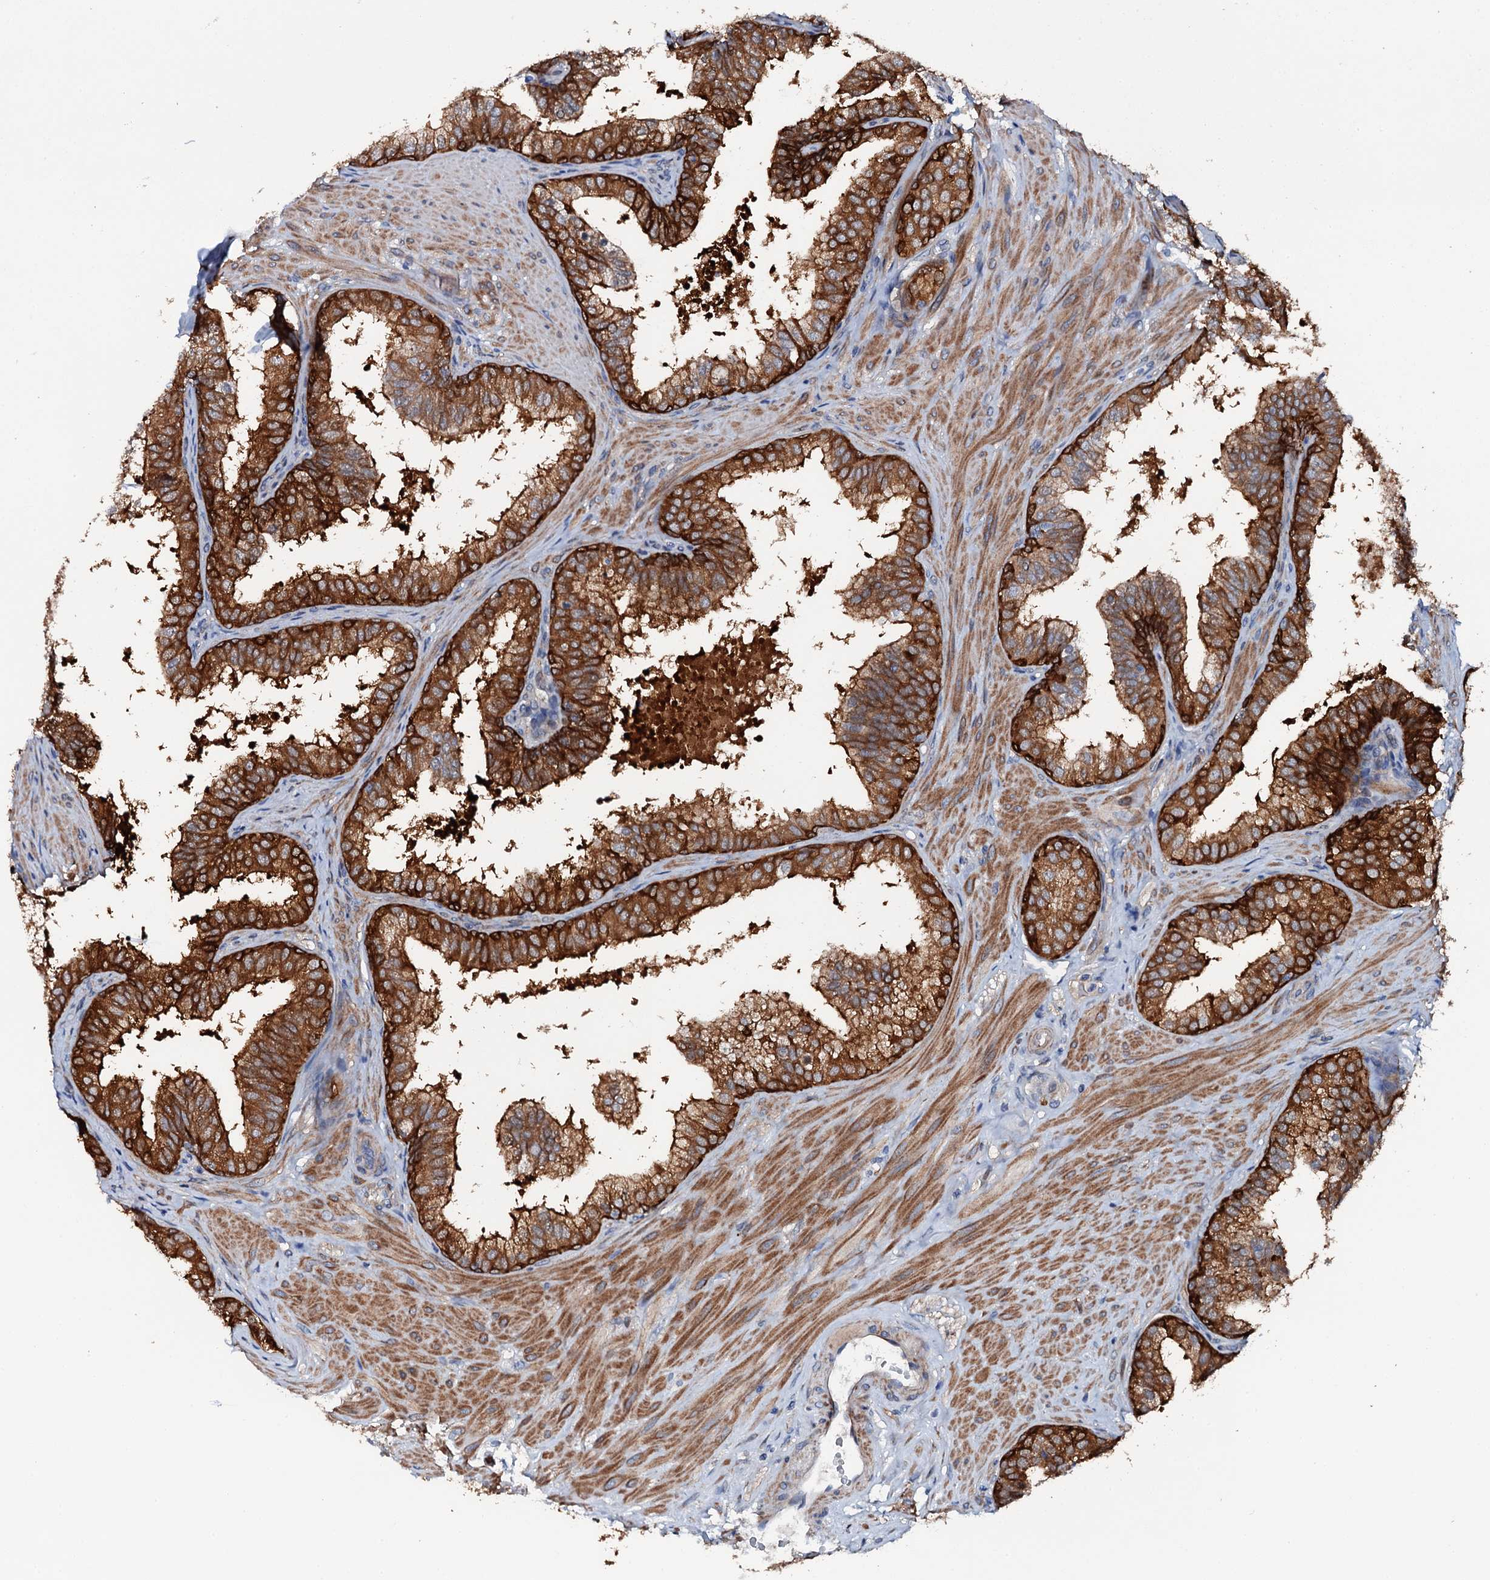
{"staining": {"intensity": "strong", "quantity": ">75%", "location": "cytoplasmic/membranous"}, "tissue": "prostate", "cell_type": "Glandular cells", "image_type": "normal", "snomed": [{"axis": "morphology", "description": "Normal tissue, NOS"}, {"axis": "topography", "description": "Prostate"}], "caption": "An image of prostate stained for a protein reveals strong cytoplasmic/membranous brown staining in glandular cells.", "gene": "GFOD2", "patient": {"sex": "male", "age": 60}}